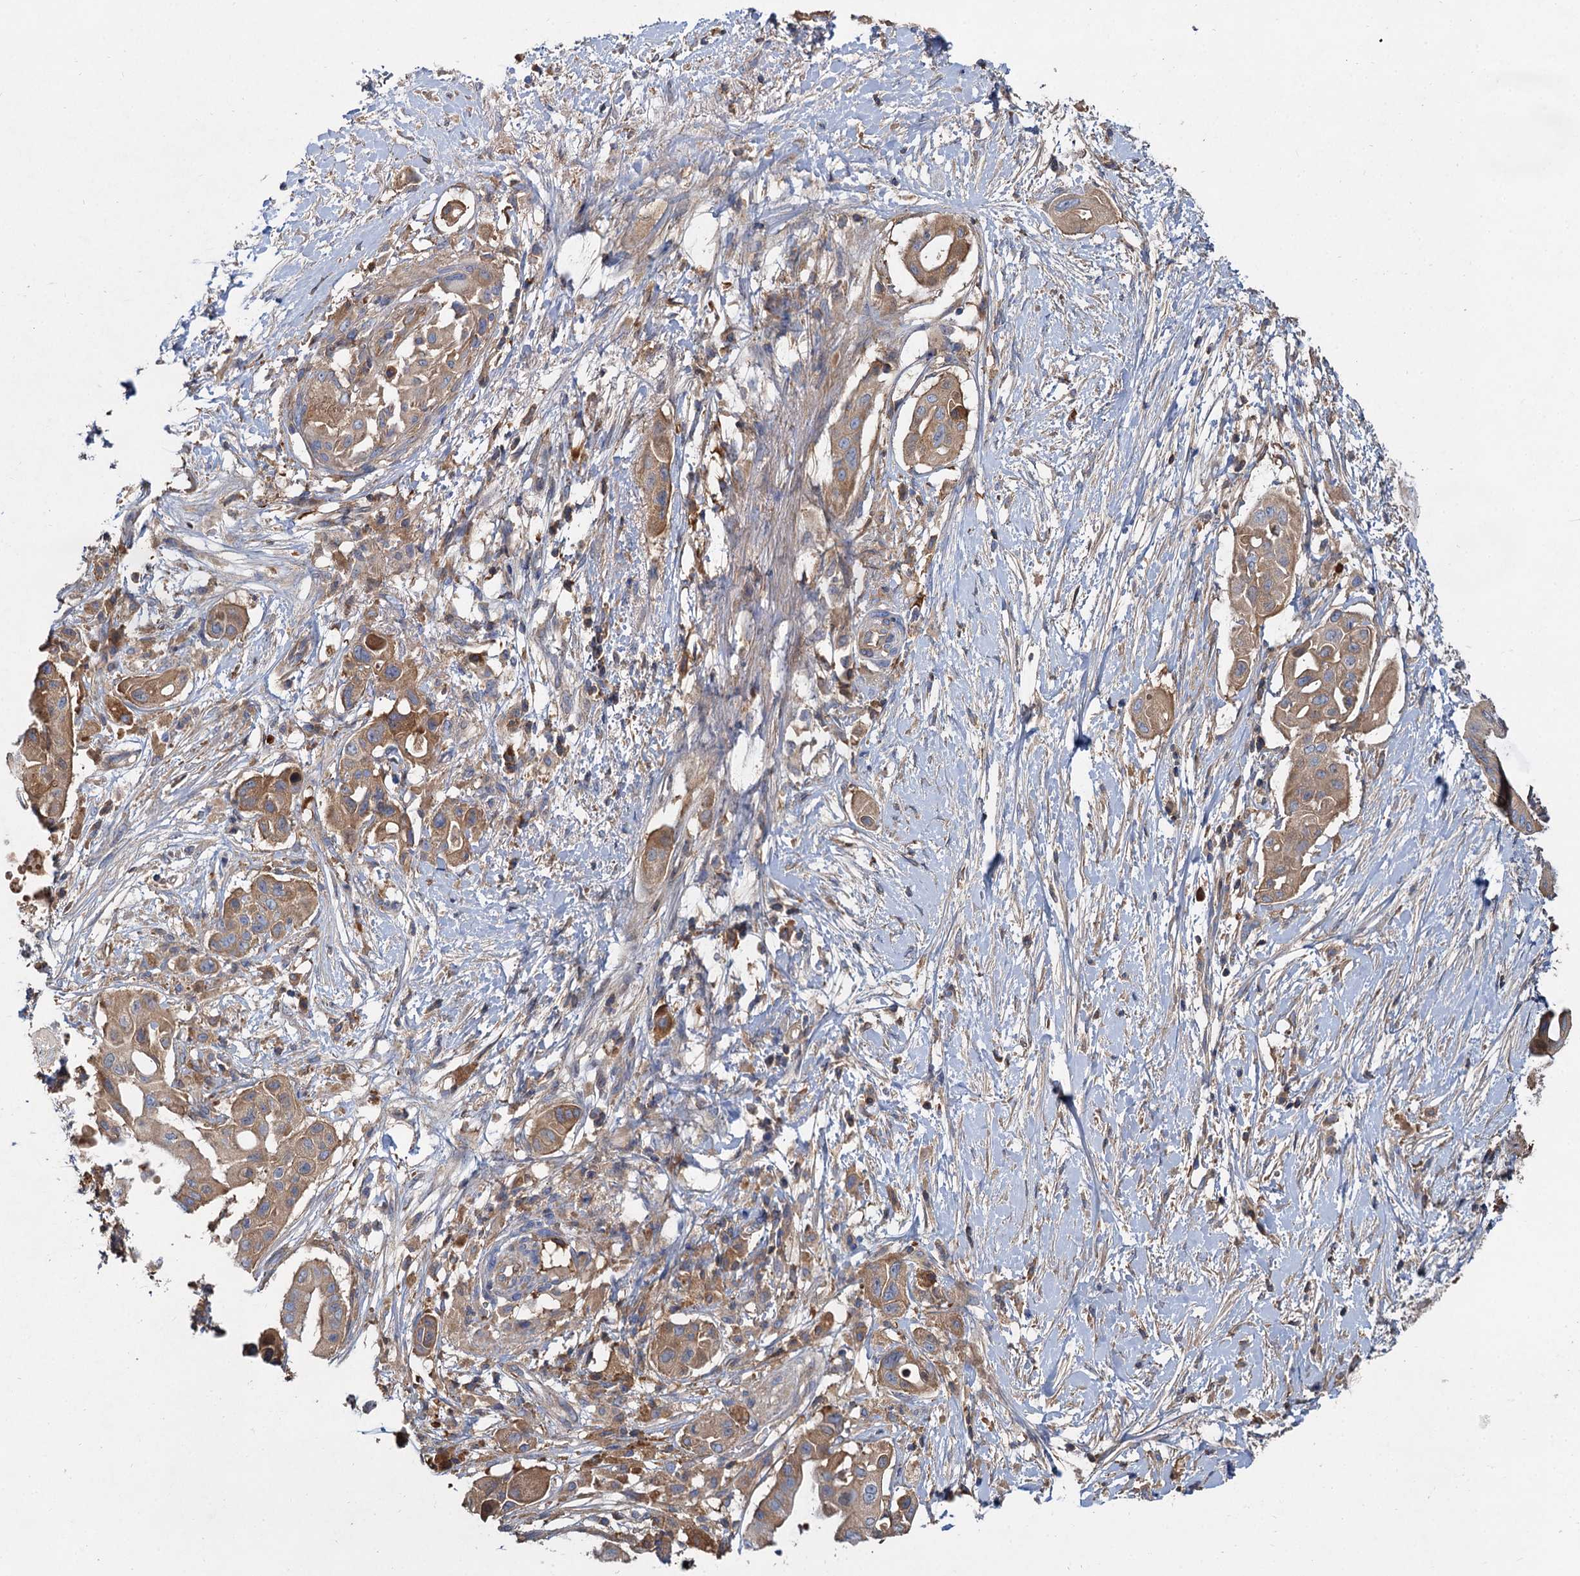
{"staining": {"intensity": "moderate", "quantity": ">75%", "location": "cytoplasmic/membranous"}, "tissue": "pancreatic cancer", "cell_type": "Tumor cells", "image_type": "cancer", "snomed": [{"axis": "morphology", "description": "Adenocarcinoma, NOS"}, {"axis": "topography", "description": "Pancreas"}], "caption": "This micrograph exhibits pancreatic cancer stained with immunohistochemistry to label a protein in brown. The cytoplasmic/membranous of tumor cells show moderate positivity for the protein. Nuclei are counter-stained blue.", "gene": "ALKBH7", "patient": {"sex": "male", "age": 68}}